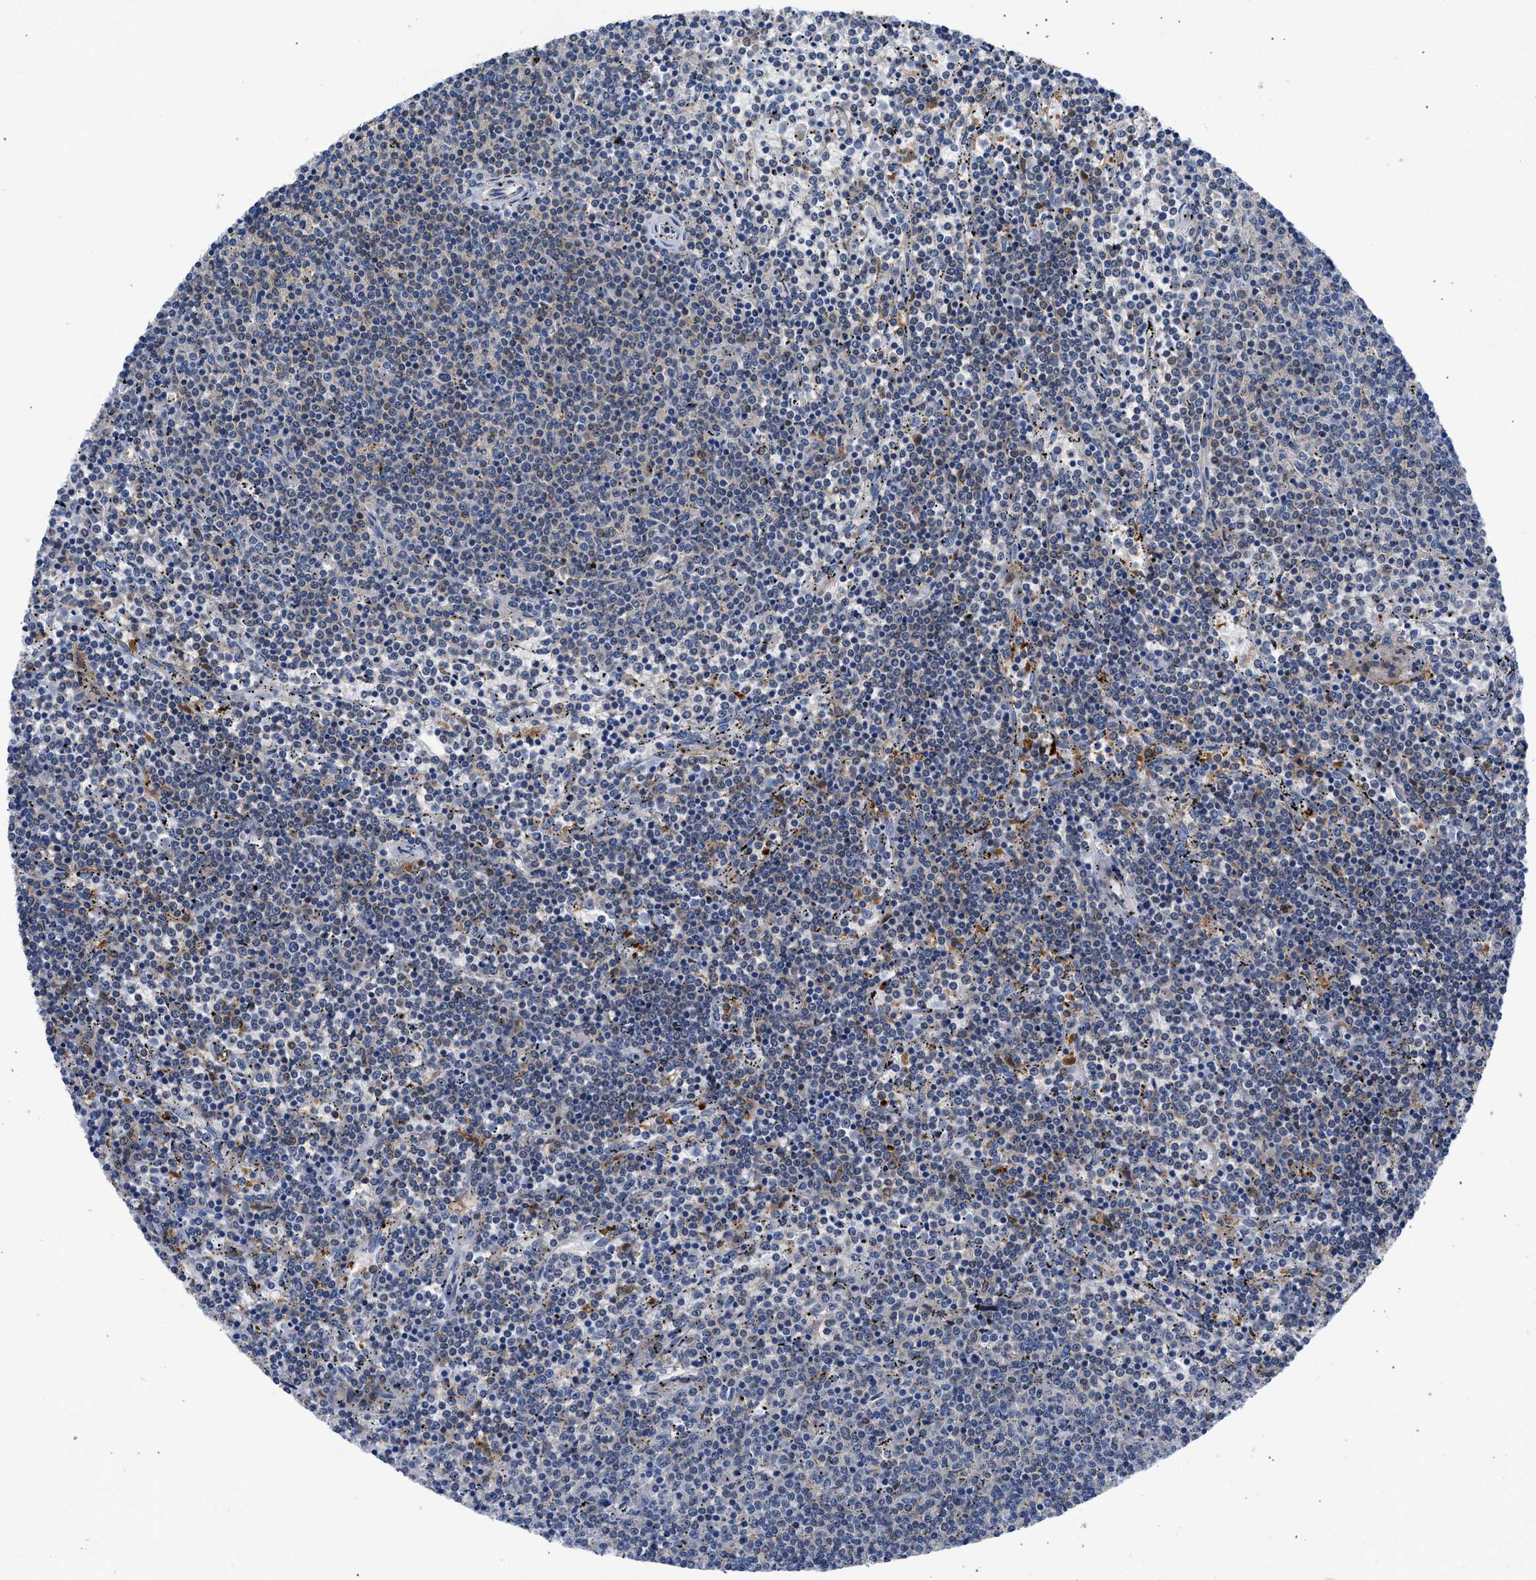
{"staining": {"intensity": "negative", "quantity": "none", "location": "none"}, "tissue": "lymphoma", "cell_type": "Tumor cells", "image_type": "cancer", "snomed": [{"axis": "morphology", "description": "Malignant lymphoma, non-Hodgkin's type, Low grade"}, {"axis": "topography", "description": "Spleen"}], "caption": "A photomicrograph of human lymphoma is negative for staining in tumor cells.", "gene": "CBR1", "patient": {"sex": "female", "age": 50}}